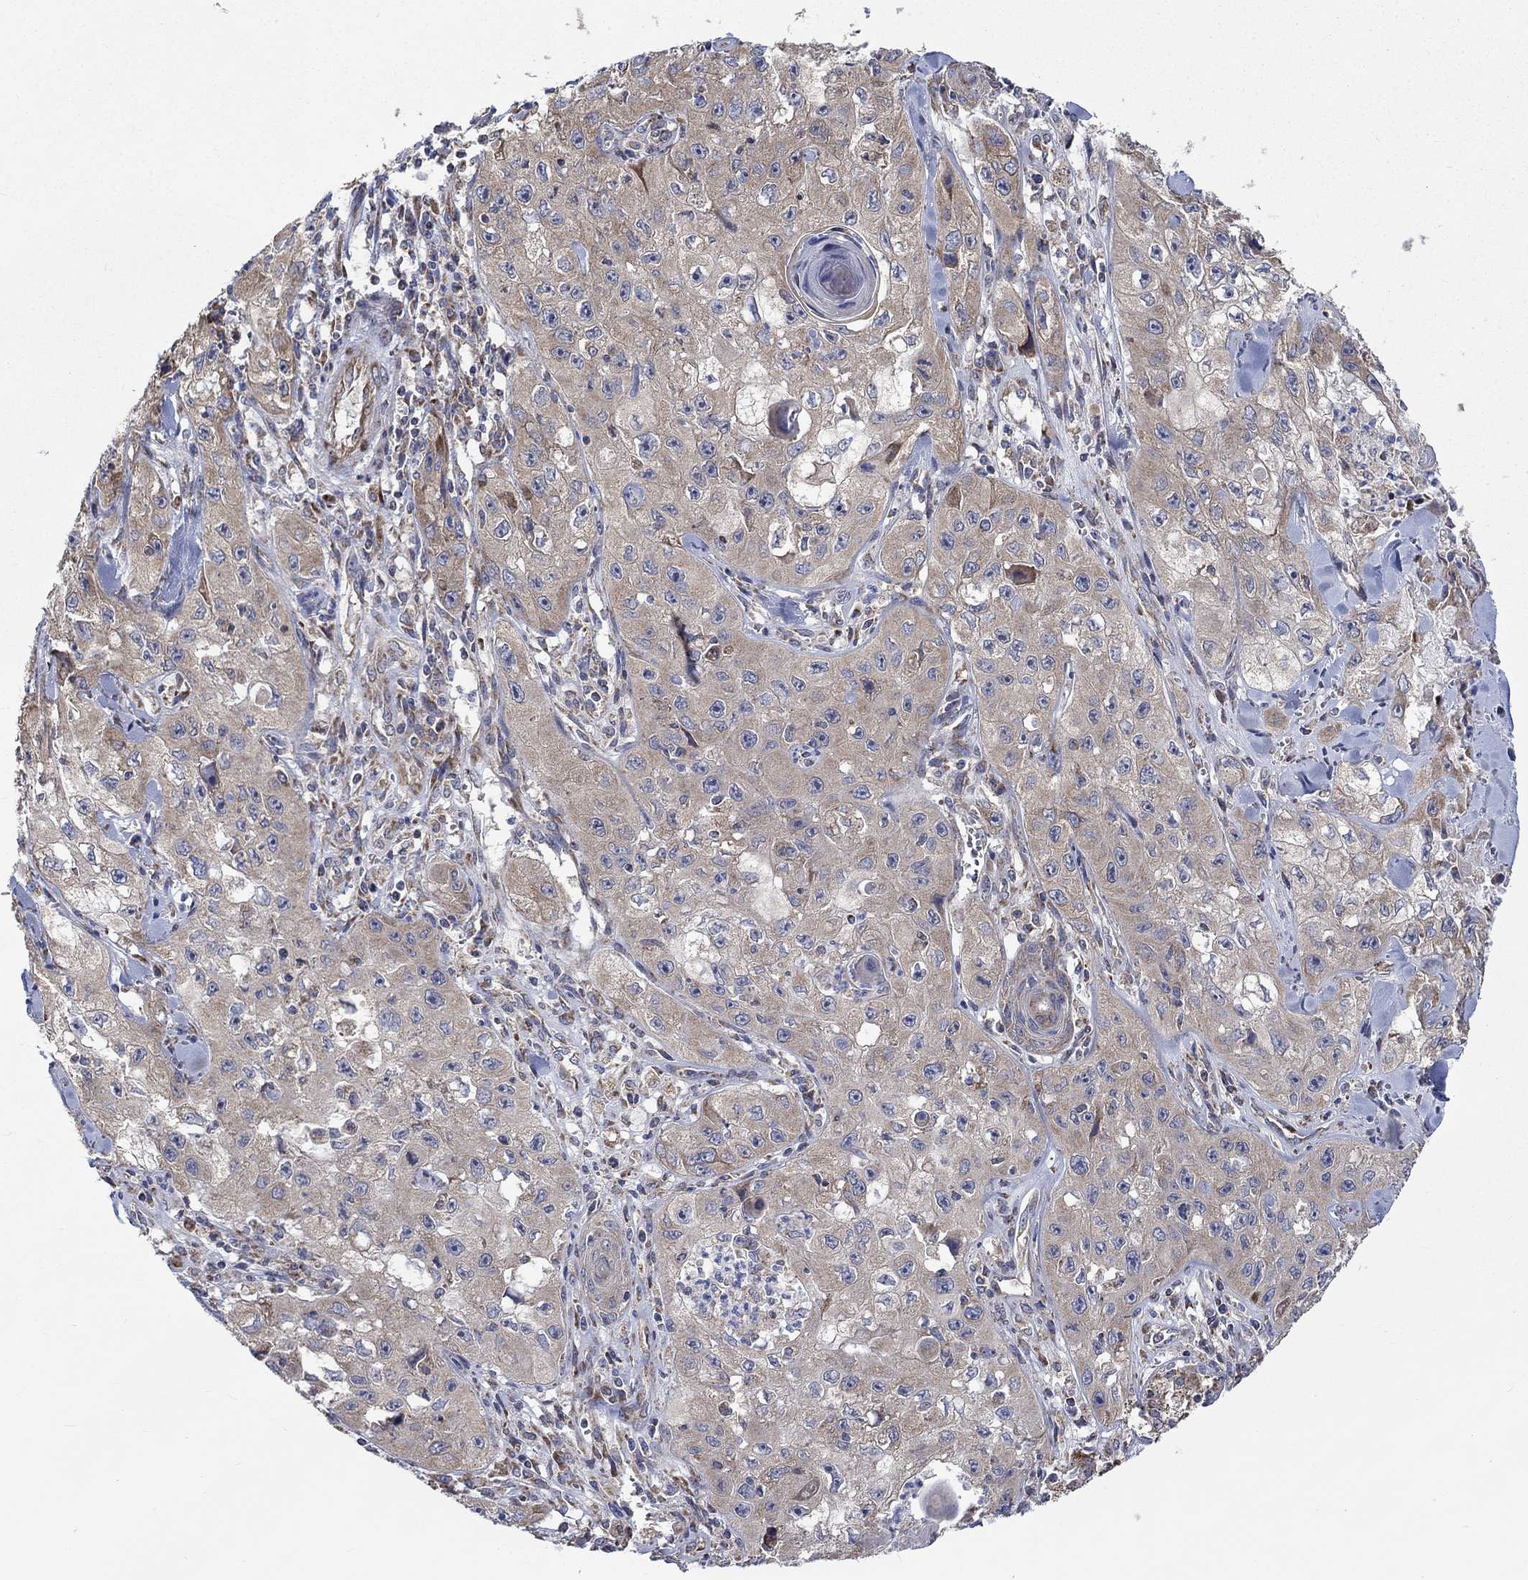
{"staining": {"intensity": "moderate", "quantity": "25%-75%", "location": "cytoplasmic/membranous"}, "tissue": "skin cancer", "cell_type": "Tumor cells", "image_type": "cancer", "snomed": [{"axis": "morphology", "description": "Squamous cell carcinoma, NOS"}, {"axis": "topography", "description": "Skin"}, {"axis": "topography", "description": "Subcutis"}], "caption": "IHC image of neoplastic tissue: skin cancer (squamous cell carcinoma) stained using IHC reveals medium levels of moderate protein expression localized specifically in the cytoplasmic/membranous of tumor cells, appearing as a cytoplasmic/membranous brown color.", "gene": "RPLP0", "patient": {"sex": "male", "age": 73}}